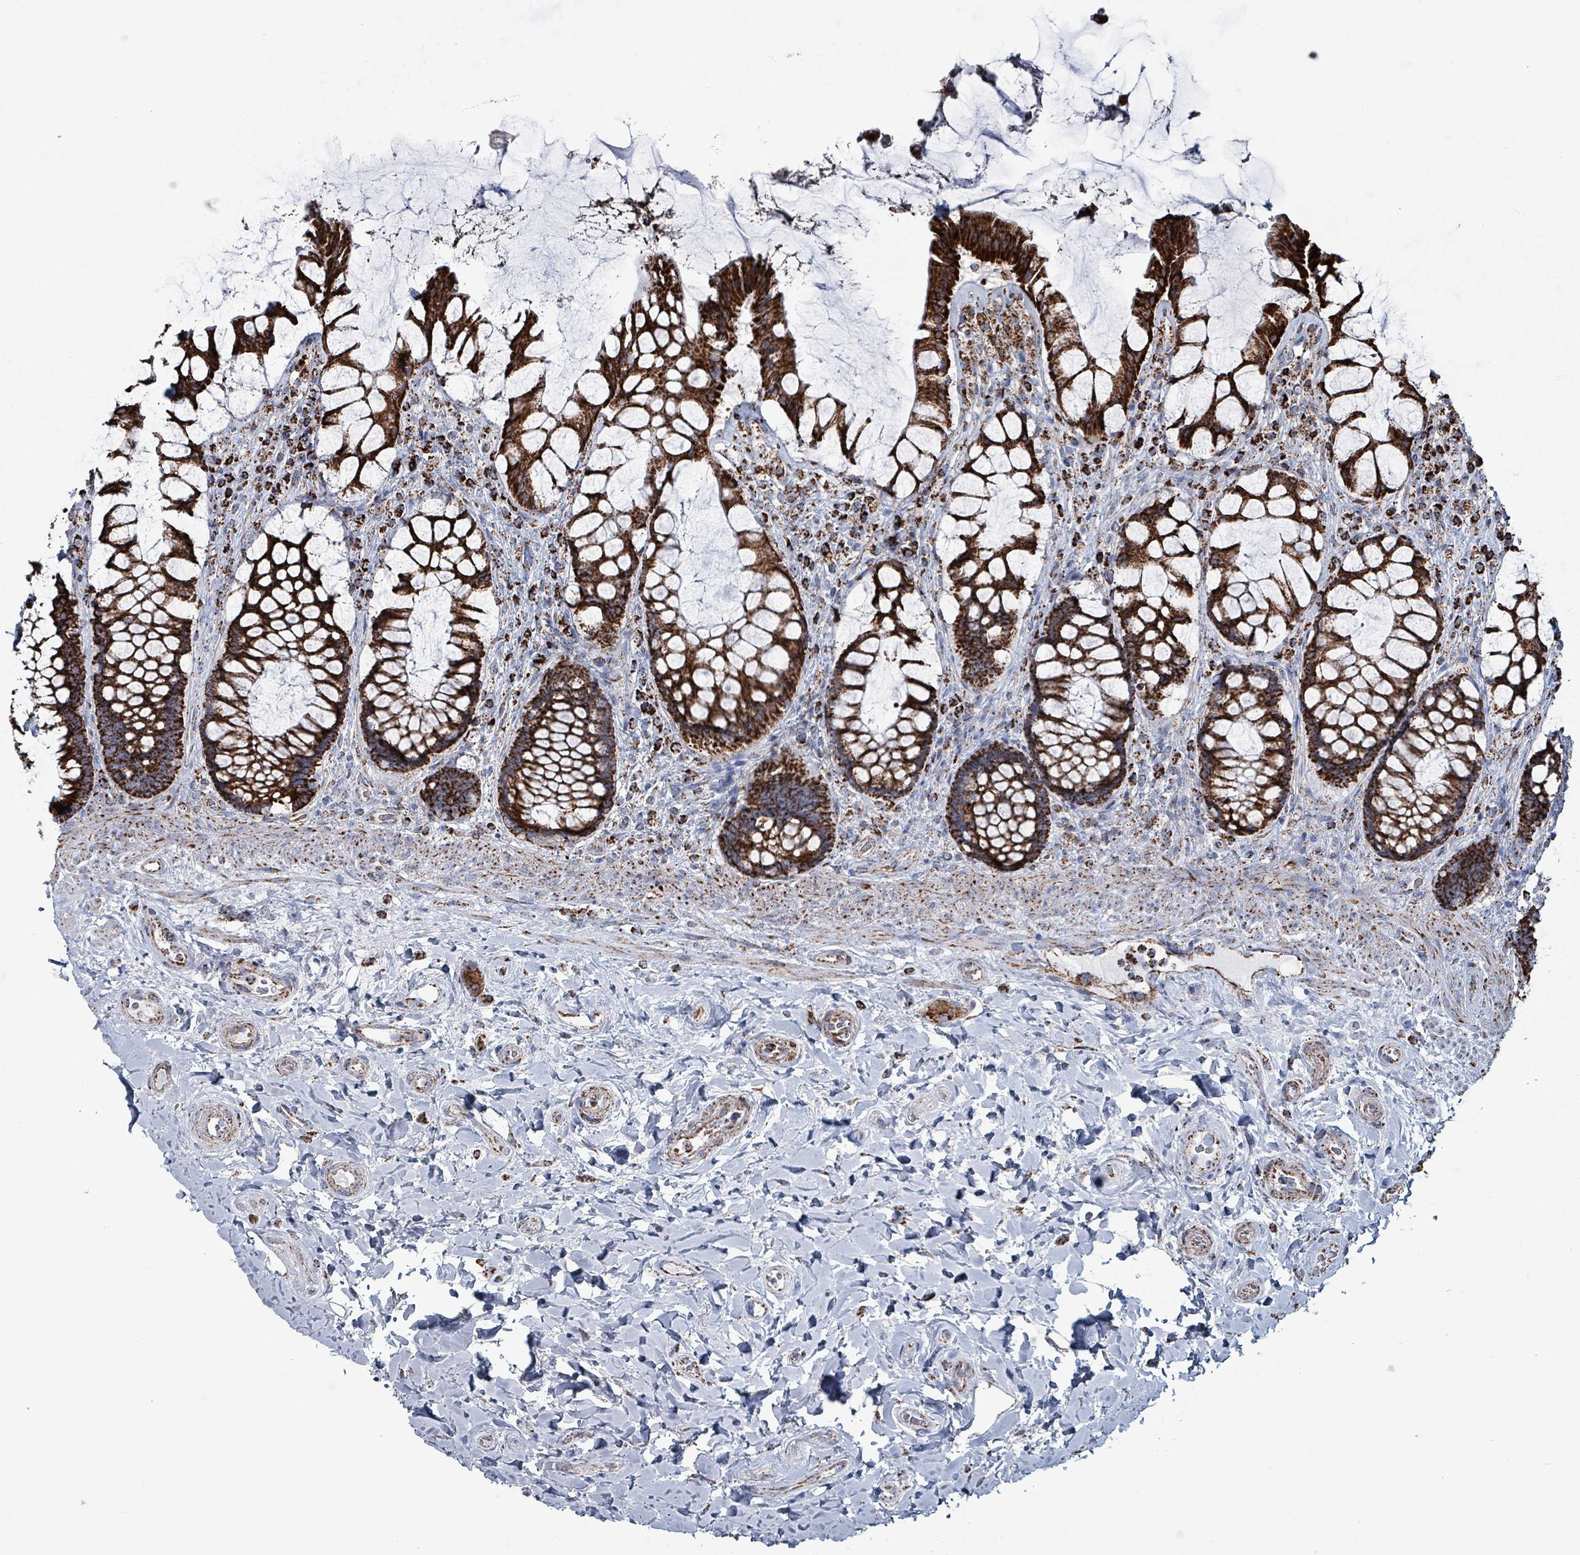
{"staining": {"intensity": "strong", "quantity": ">75%", "location": "cytoplasmic/membranous"}, "tissue": "rectum", "cell_type": "Glandular cells", "image_type": "normal", "snomed": [{"axis": "morphology", "description": "Normal tissue, NOS"}, {"axis": "topography", "description": "Rectum"}], "caption": "Protein expression analysis of unremarkable rectum displays strong cytoplasmic/membranous expression in approximately >75% of glandular cells.", "gene": "IDH3B", "patient": {"sex": "female", "age": 58}}